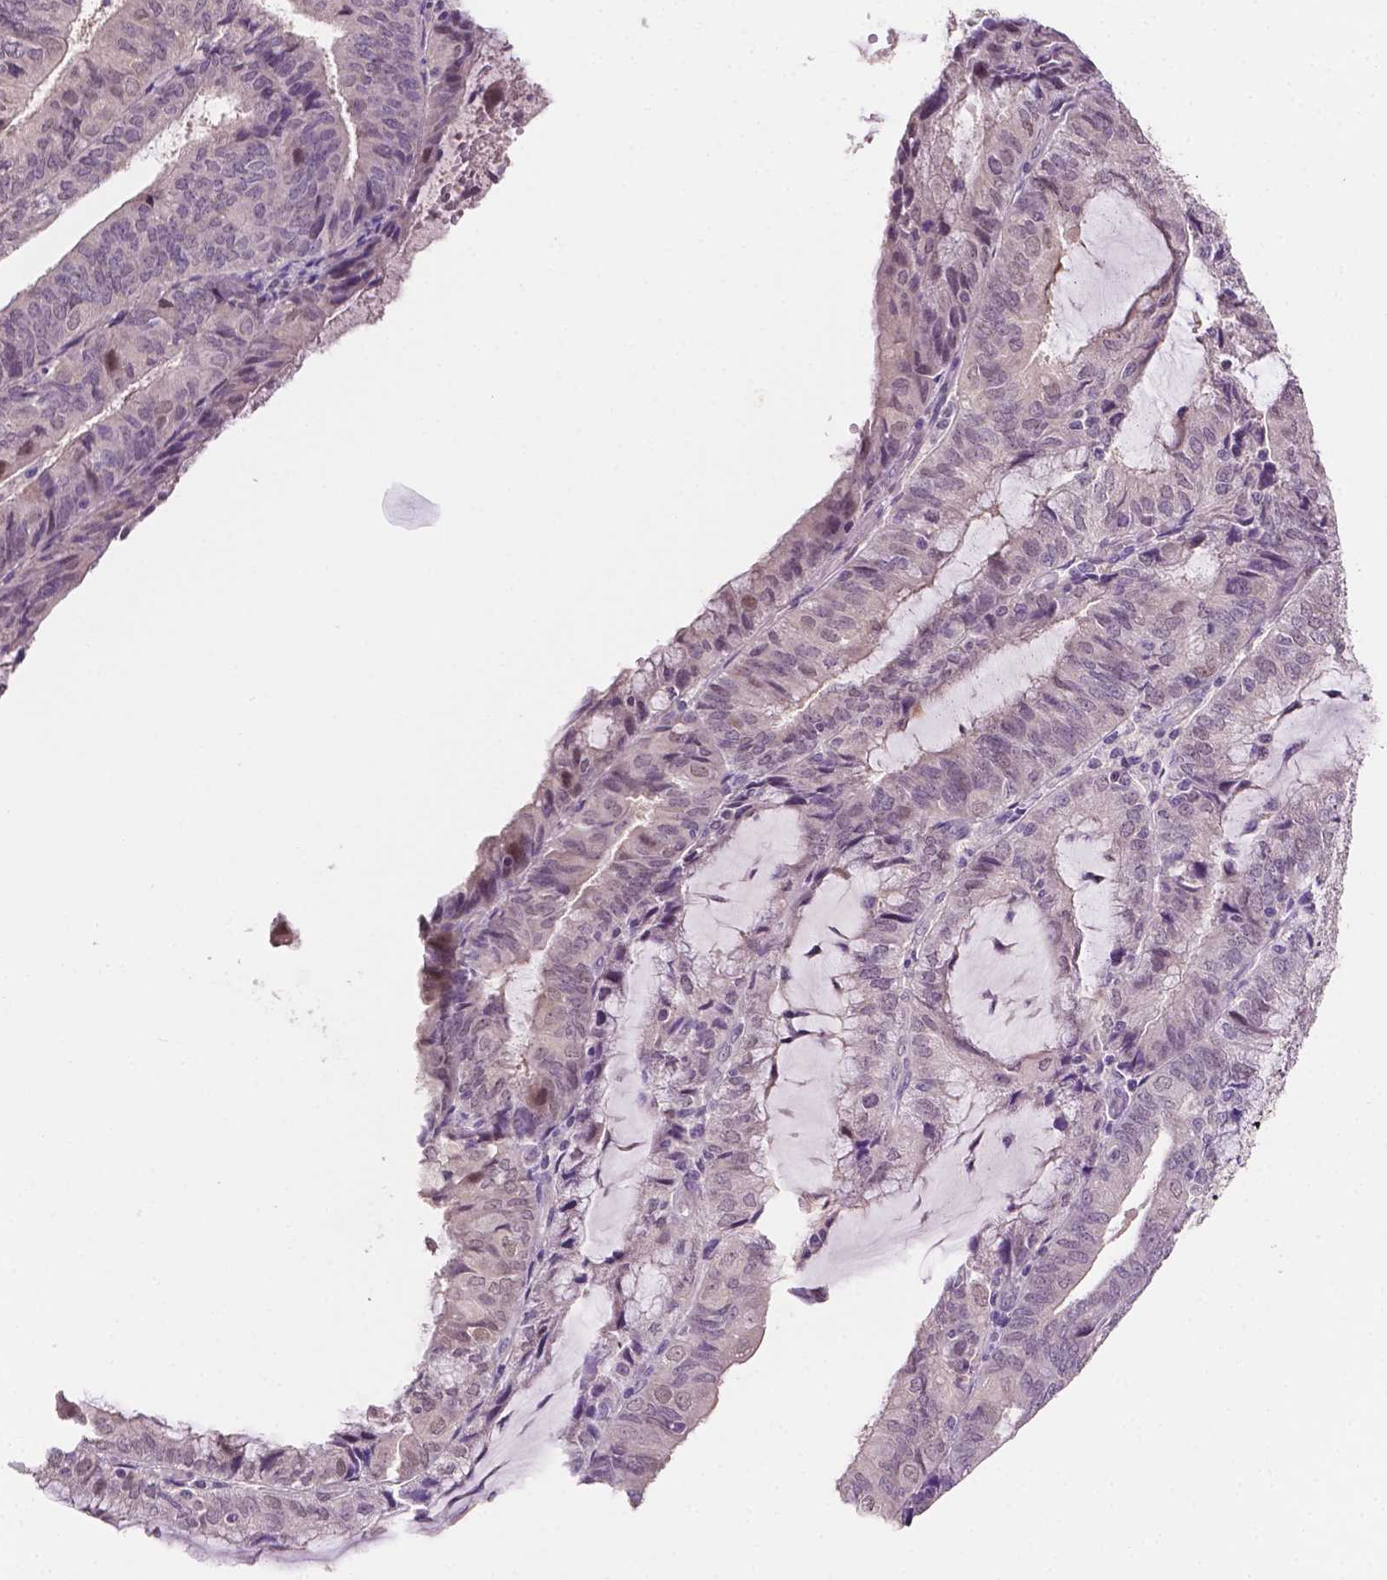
{"staining": {"intensity": "negative", "quantity": "none", "location": "none"}, "tissue": "endometrial cancer", "cell_type": "Tumor cells", "image_type": "cancer", "snomed": [{"axis": "morphology", "description": "Adenocarcinoma, NOS"}, {"axis": "topography", "description": "Endometrium"}], "caption": "This is an IHC histopathology image of human endometrial adenocarcinoma. There is no expression in tumor cells.", "gene": "MROH6", "patient": {"sex": "female", "age": 81}}